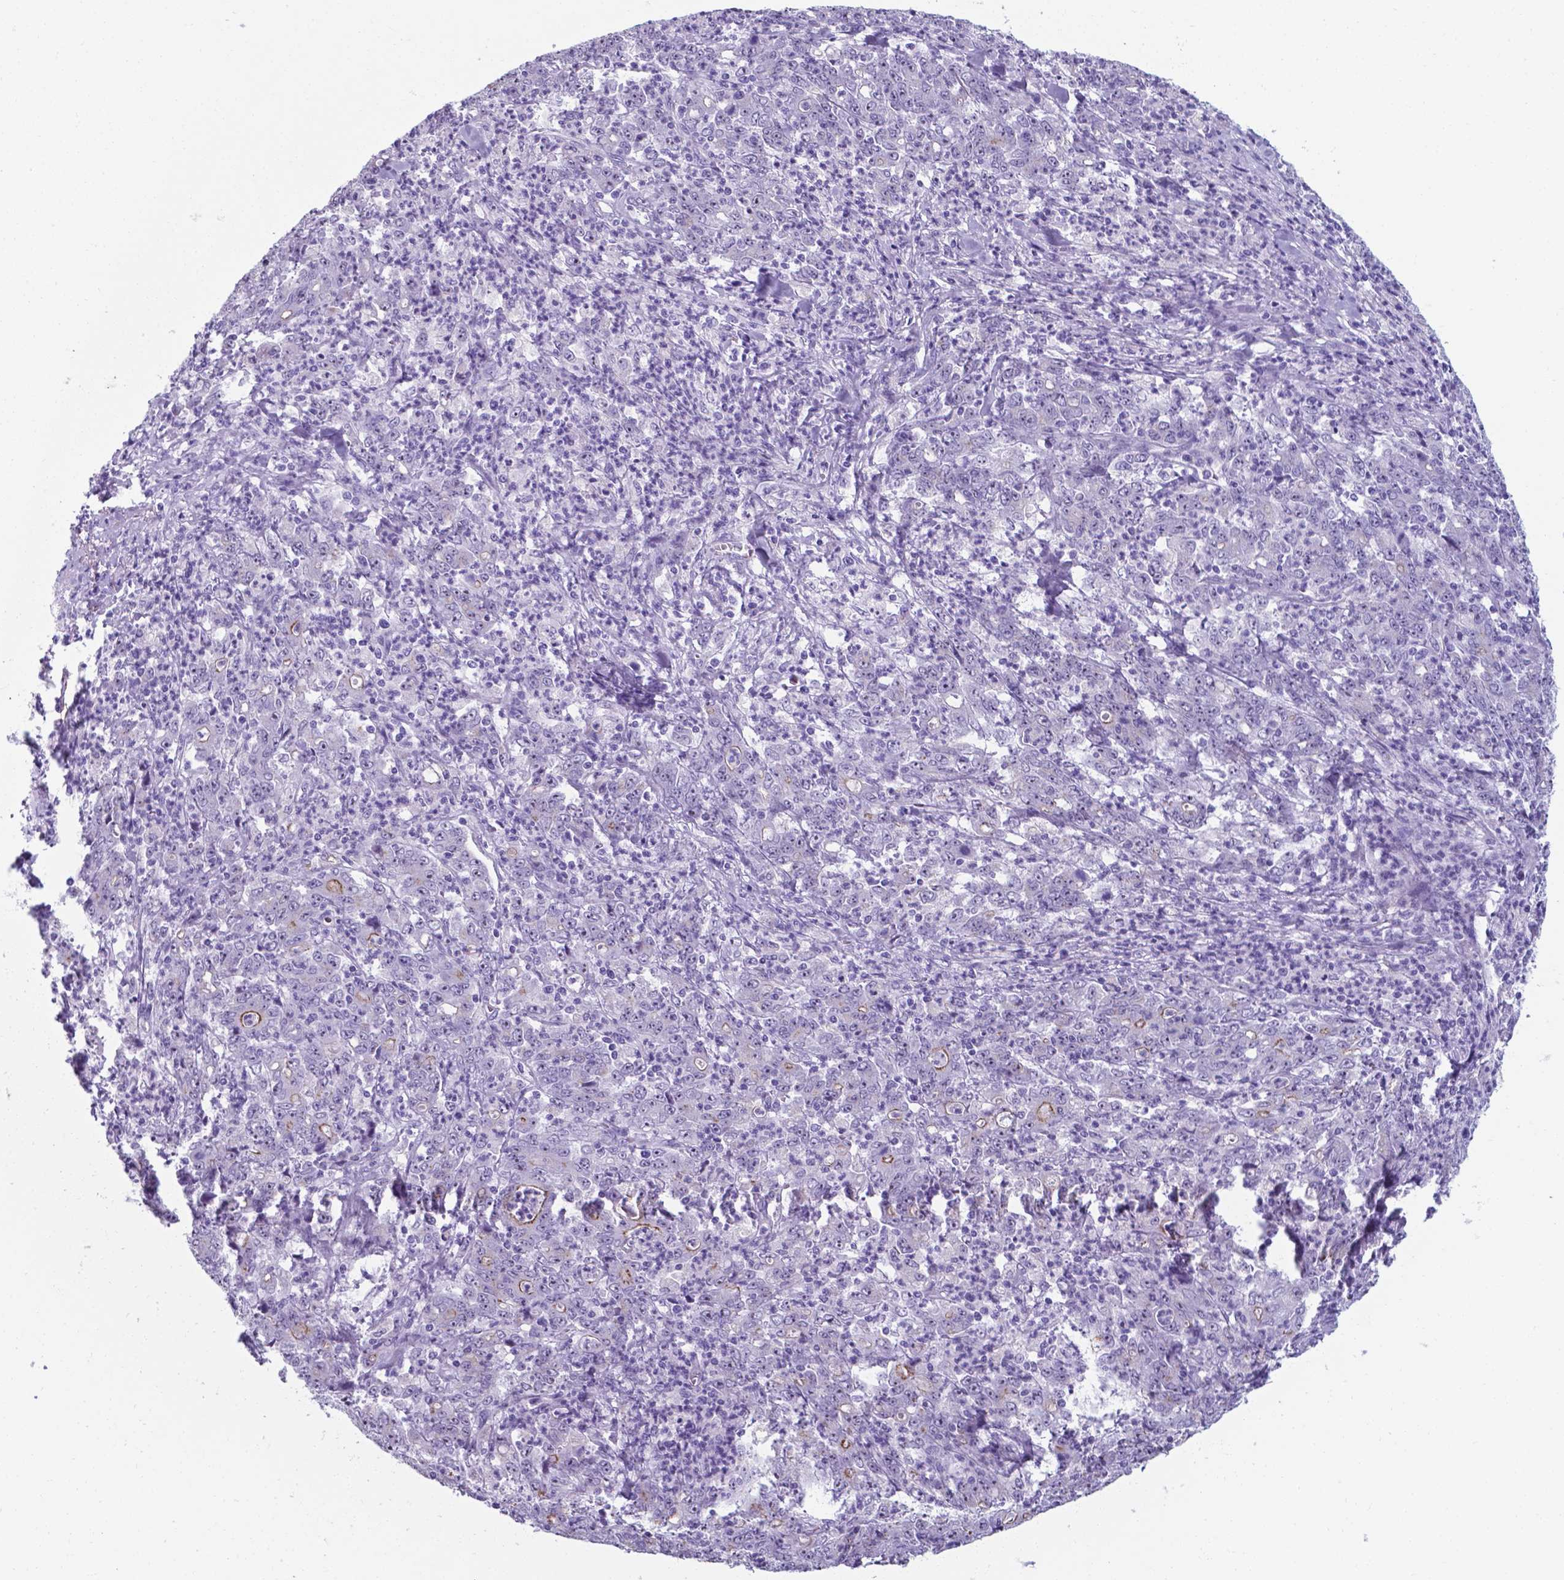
{"staining": {"intensity": "strong", "quantity": "25%-75%", "location": "cytoplasmic/membranous"}, "tissue": "stomach cancer", "cell_type": "Tumor cells", "image_type": "cancer", "snomed": [{"axis": "morphology", "description": "Adenocarcinoma, NOS"}, {"axis": "topography", "description": "Stomach, lower"}], "caption": "Adenocarcinoma (stomach) stained with immunohistochemistry displays strong cytoplasmic/membranous expression in approximately 25%-75% of tumor cells.", "gene": "AP5B1", "patient": {"sex": "female", "age": 71}}